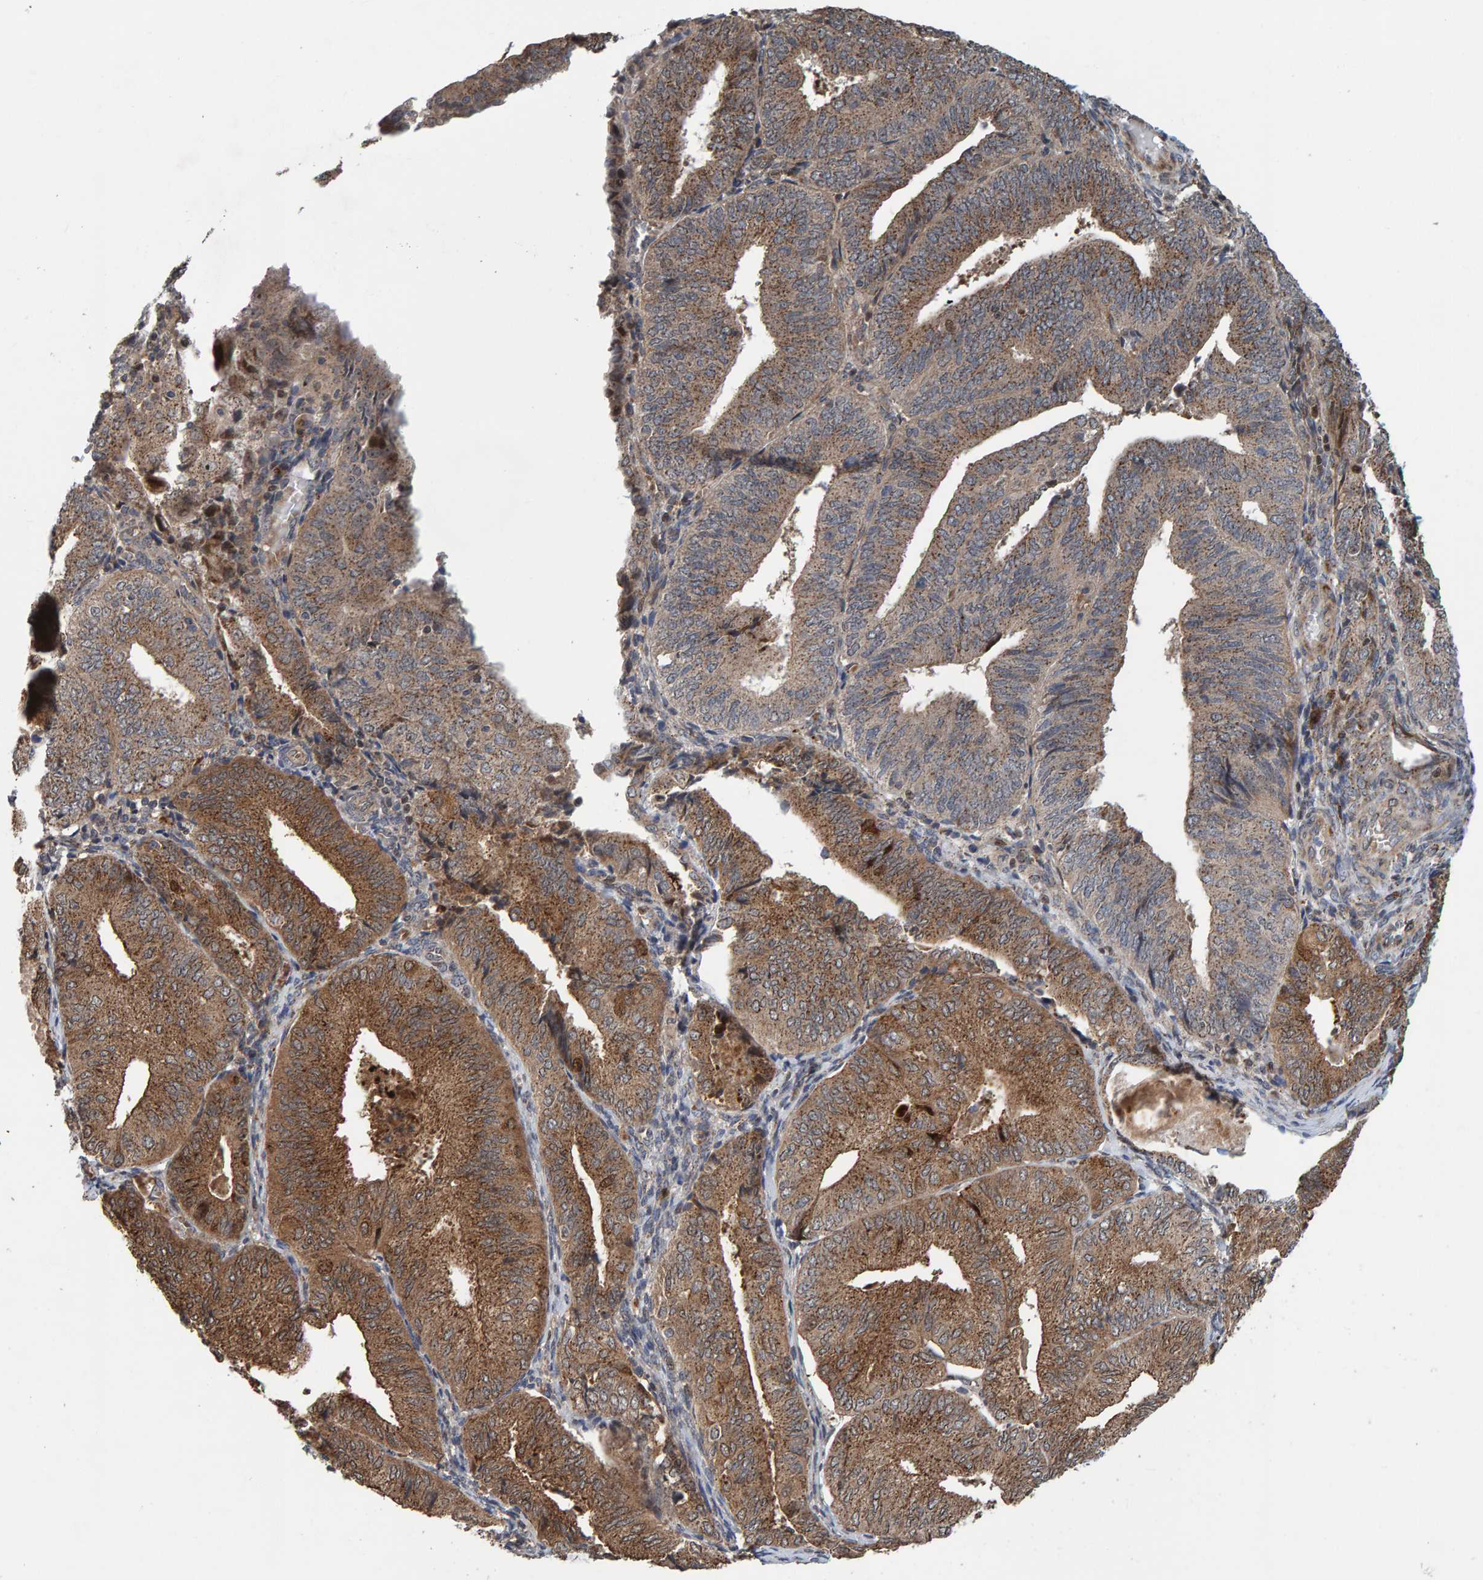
{"staining": {"intensity": "moderate", "quantity": ">75%", "location": "cytoplasmic/membranous"}, "tissue": "endometrial cancer", "cell_type": "Tumor cells", "image_type": "cancer", "snomed": [{"axis": "morphology", "description": "Adenocarcinoma, NOS"}, {"axis": "topography", "description": "Endometrium"}], "caption": "A photomicrograph showing moderate cytoplasmic/membranous expression in about >75% of tumor cells in endometrial cancer (adenocarcinoma), as visualized by brown immunohistochemical staining.", "gene": "CCDC25", "patient": {"sex": "female", "age": 81}}